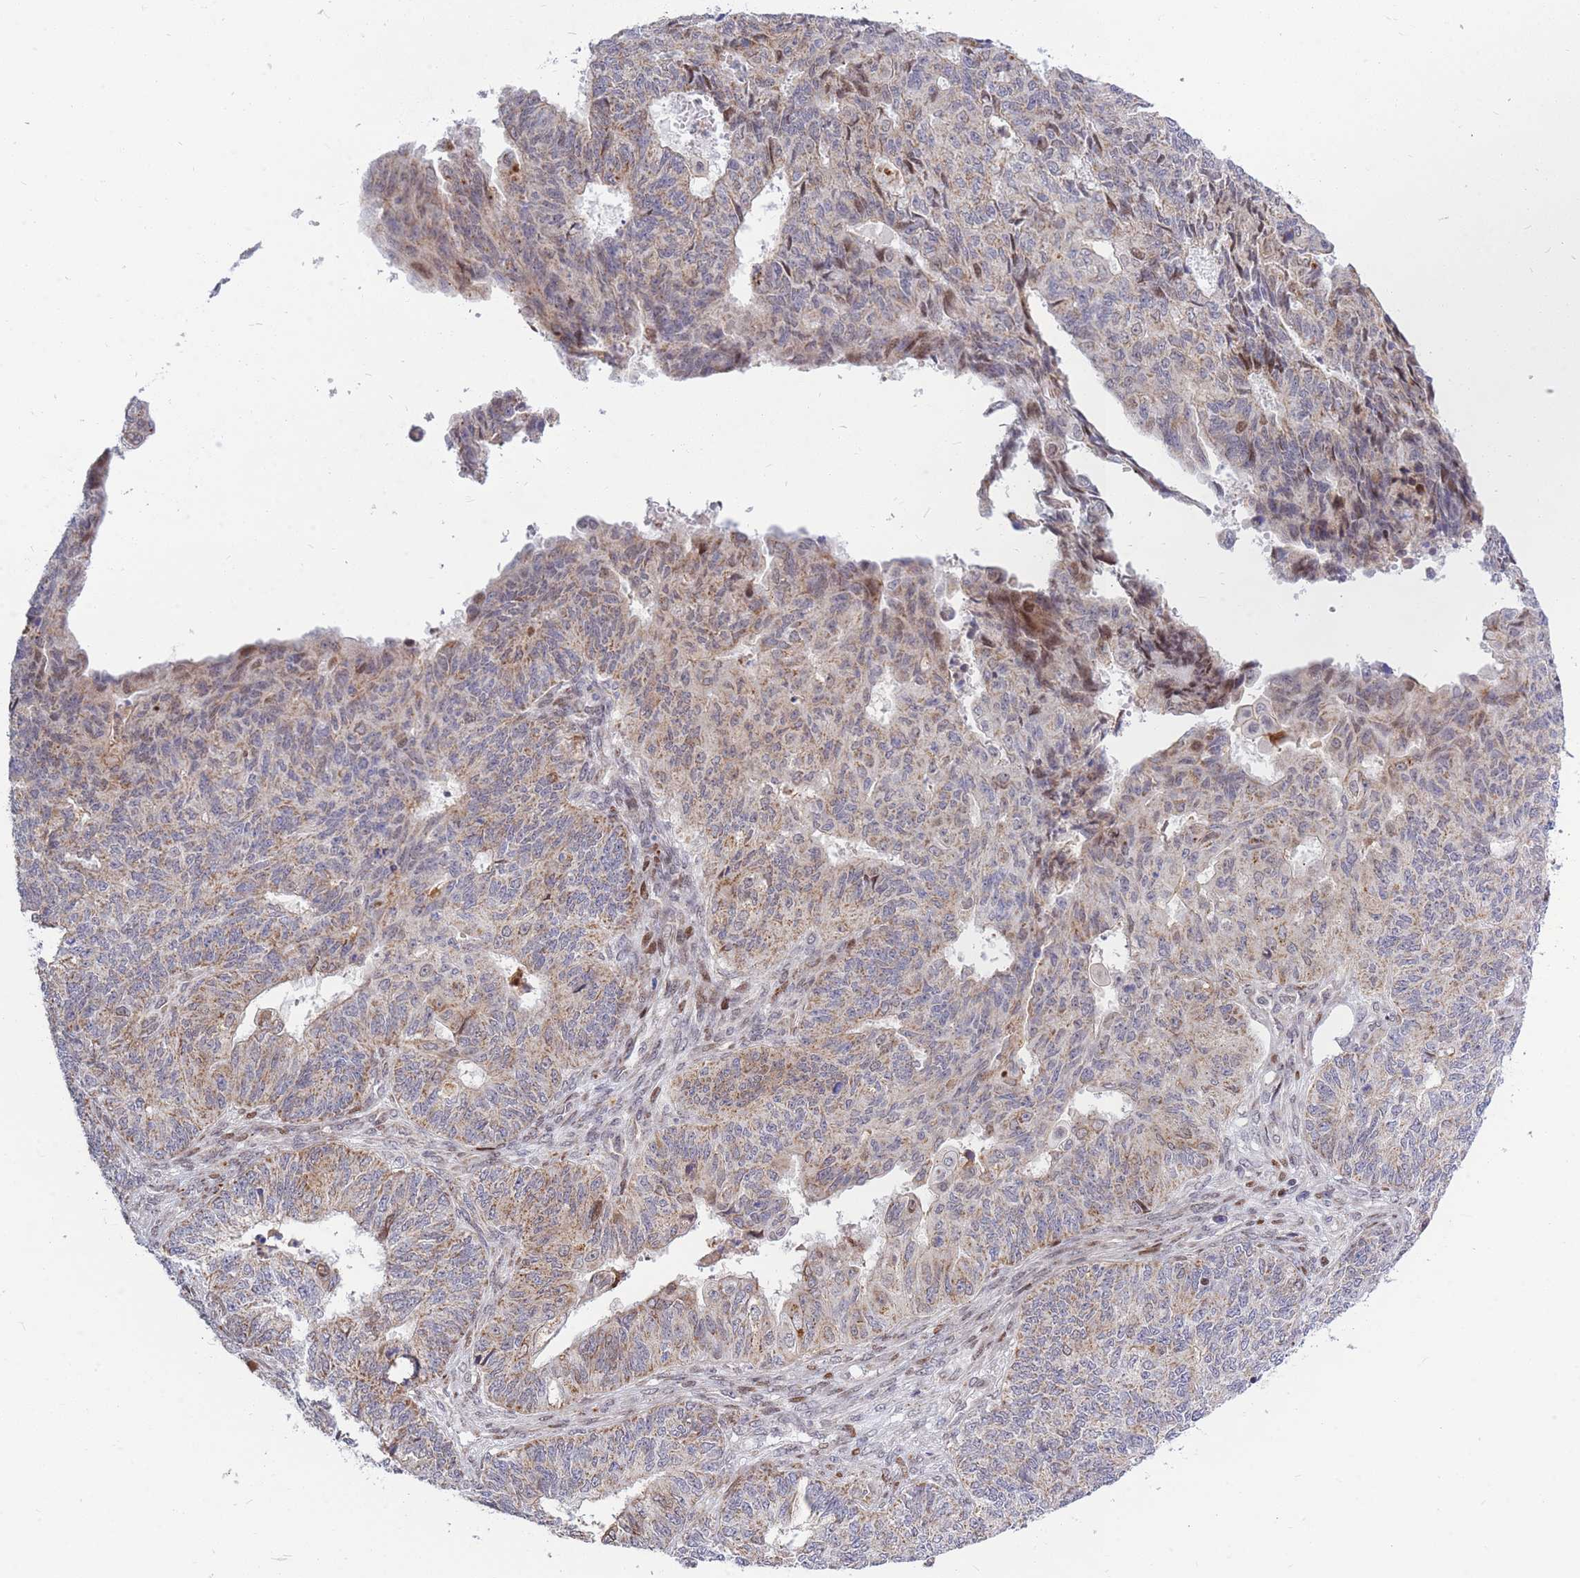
{"staining": {"intensity": "moderate", "quantity": ">75%", "location": "cytoplasmic/membranous"}, "tissue": "endometrial cancer", "cell_type": "Tumor cells", "image_type": "cancer", "snomed": [{"axis": "morphology", "description": "Adenocarcinoma, NOS"}, {"axis": "topography", "description": "Endometrium"}], "caption": "A photomicrograph showing moderate cytoplasmic/membranous positivity in about >75% of tumor cells in endometrial adenocarcinoma, as visualized by brown immunohistochemical staining.", "gene": "MOB4", "patient": {"sex": "female", "age": 32}}